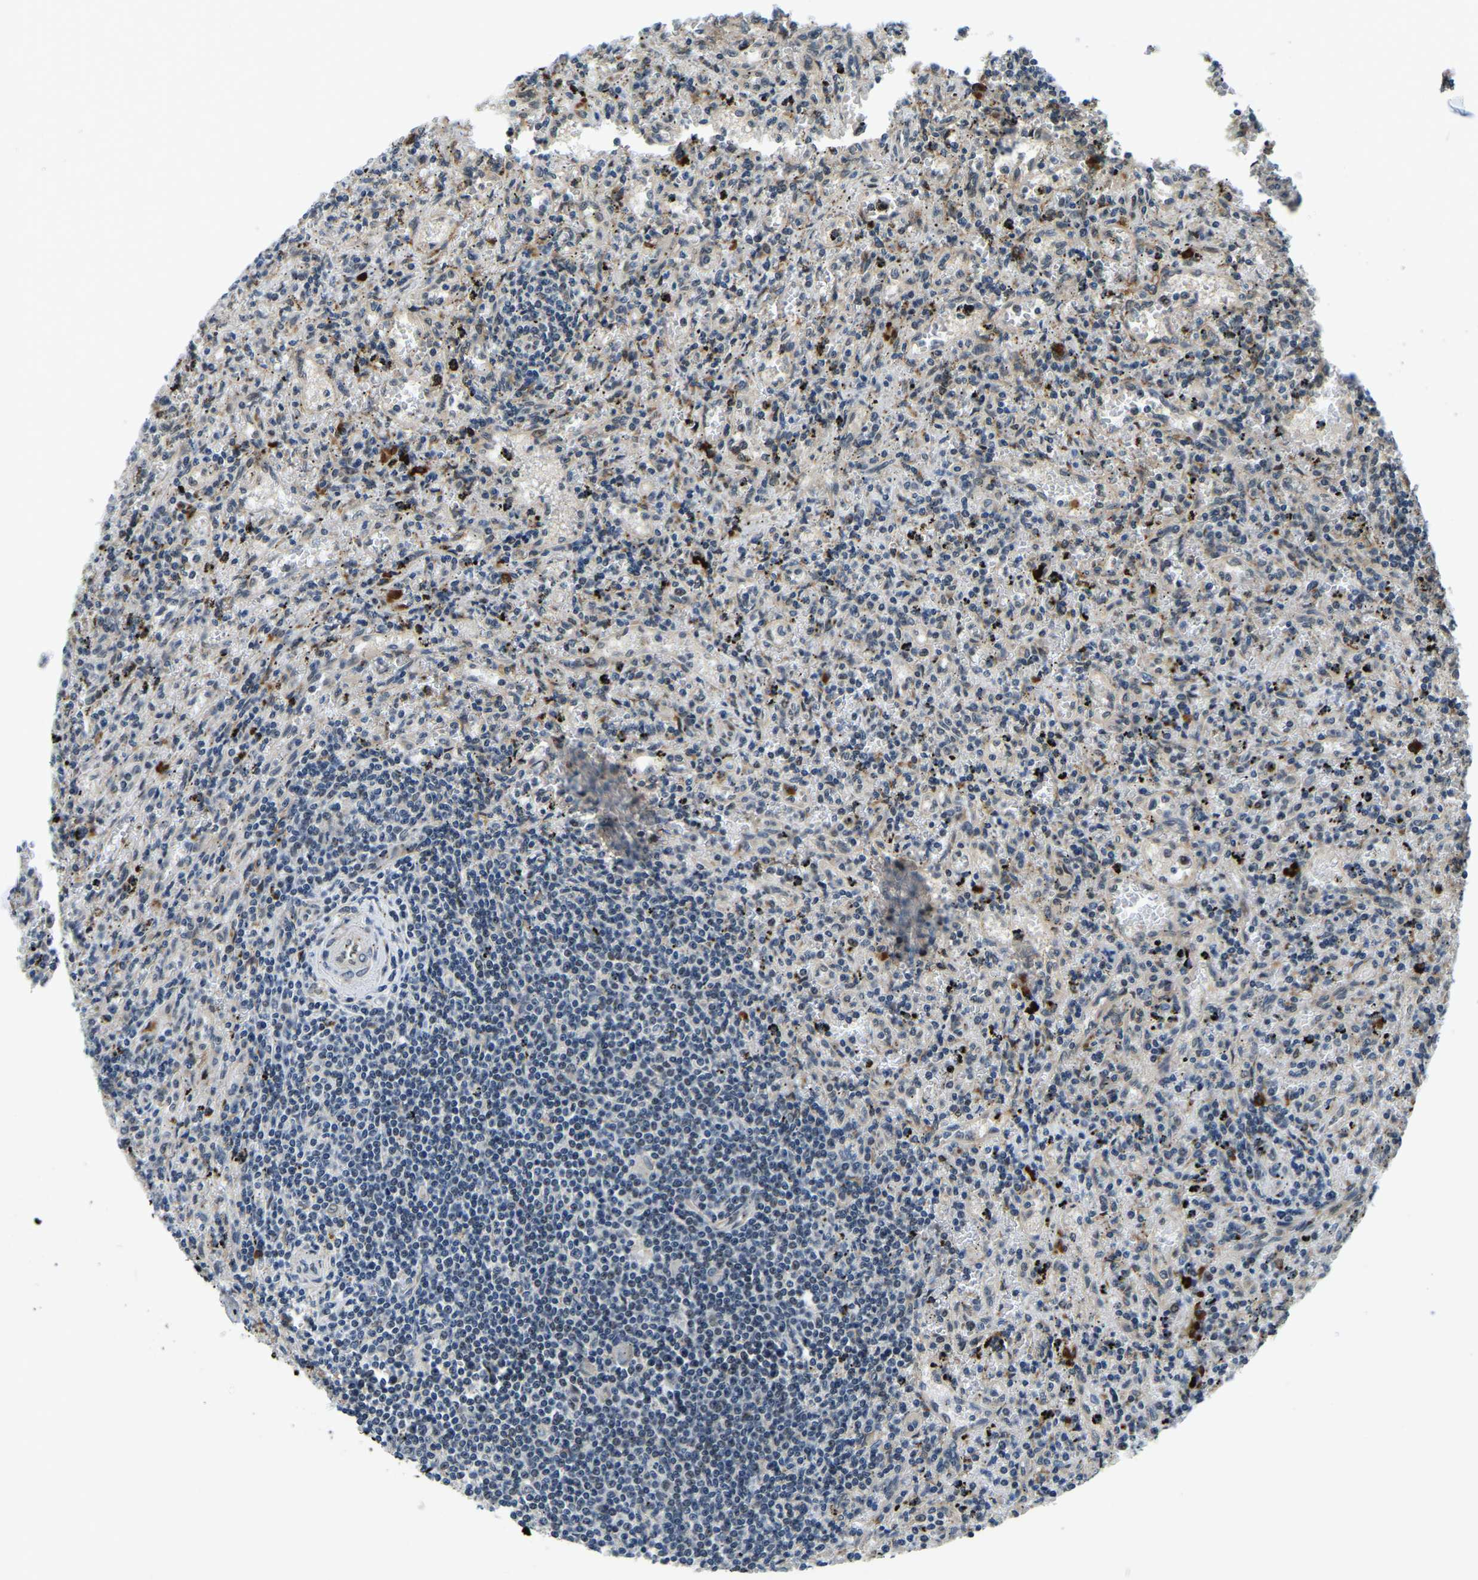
{"staining": {"intensity": "negative", "quantity": "none", "location": "none"}, "tissue": "lymphoma", "cell_type": "Tumor cells", "image_type": "cancer", "snomed": [{"axis": "morphology", "description": "Malignant lymphoma, non-Hodgkin's type, Low grade"}, {"axis": "topography", "description": "Spleen"}], "caption": "This is a image of immunohistochemistry (IHC) staining of lymphoma, which shows no expression in tumor cells.", "gene": "ING2", "patient": {"sex": "male", "age": 76}}